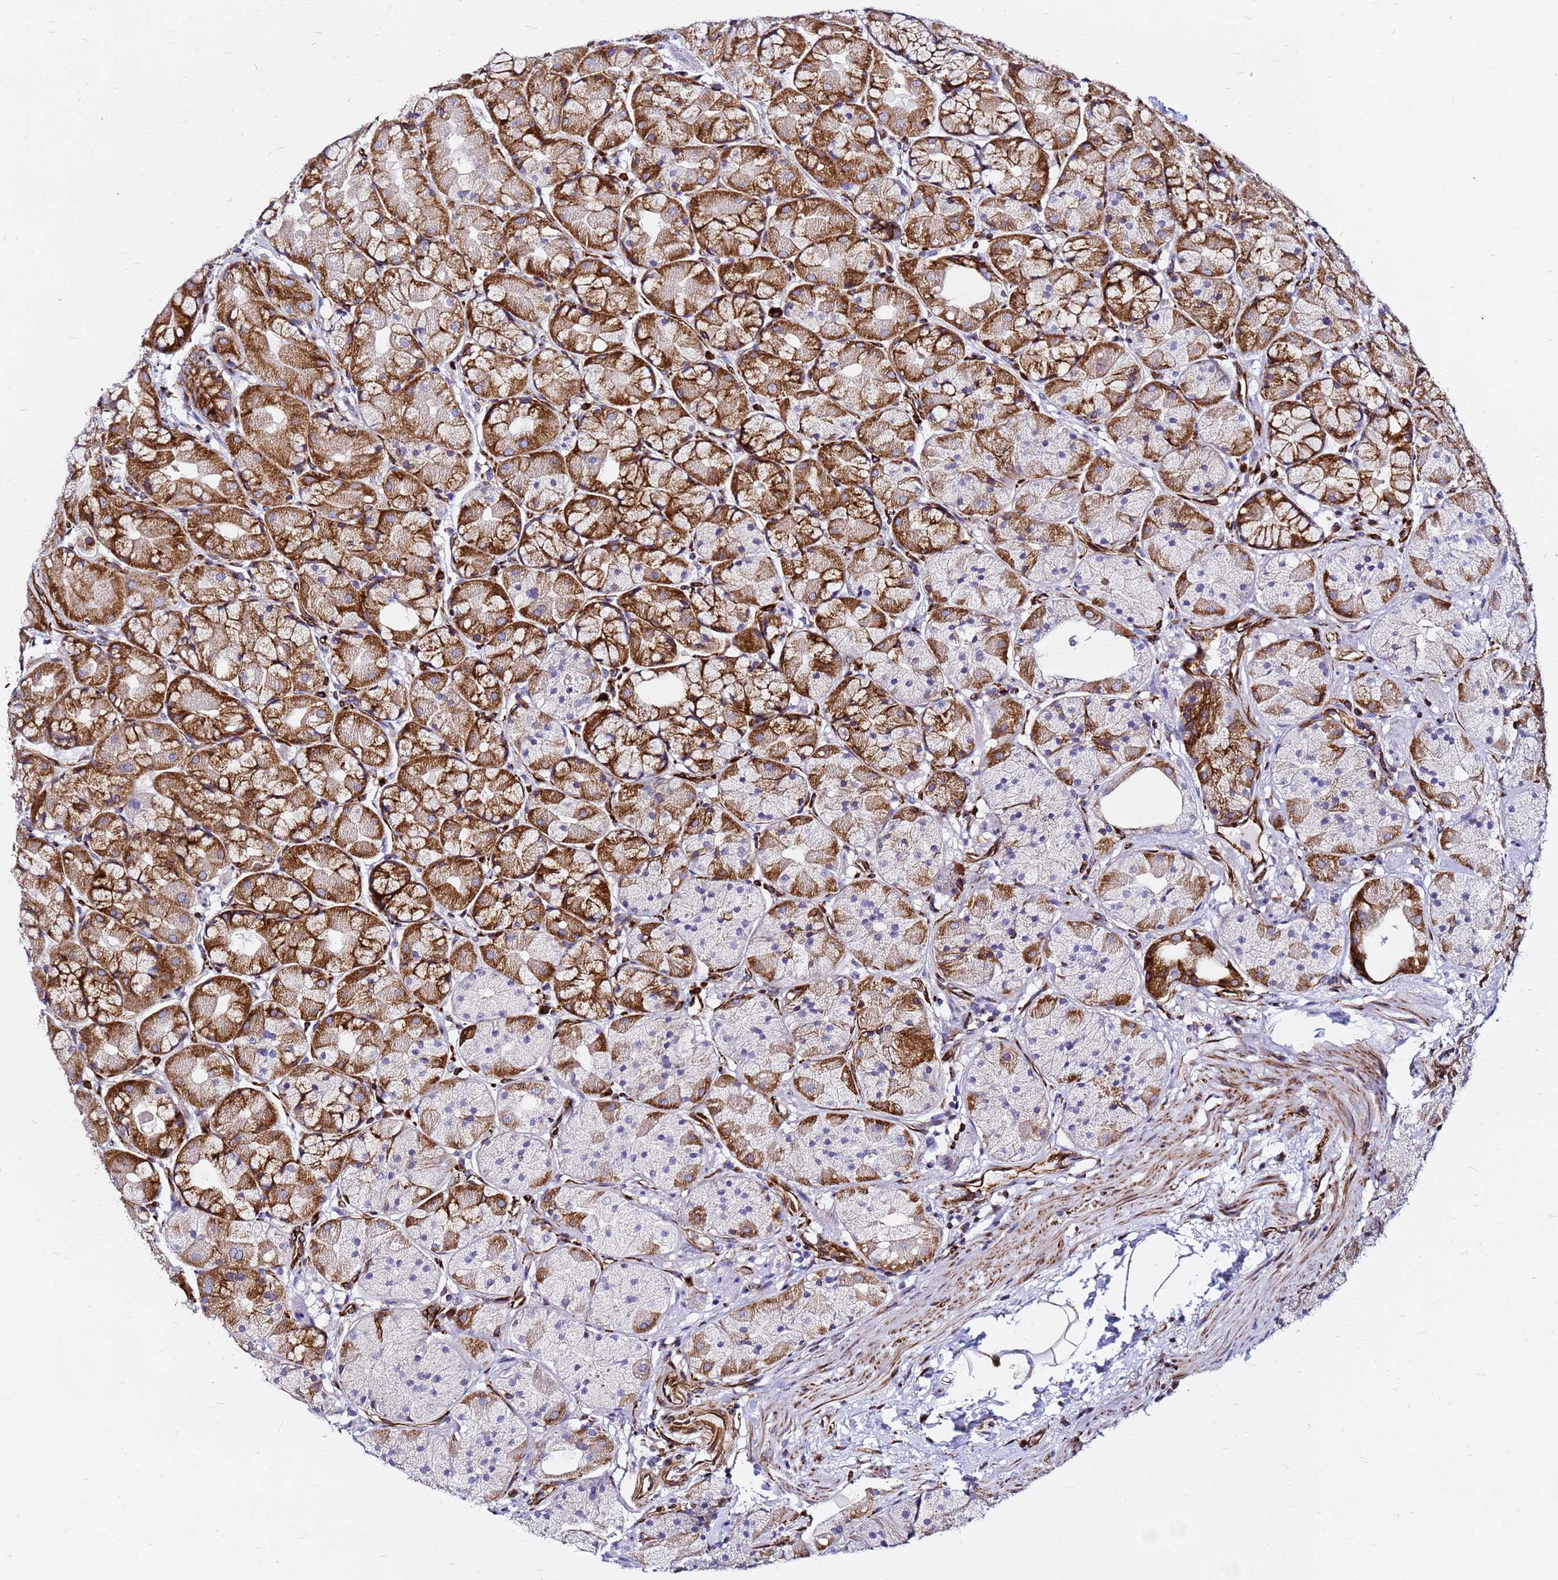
{"staining": {"intensity": "strong", "quantity": ">75%", "location": "cytoplasmic/membranous"}, "tissue": "stomach", "cell_type": "Glandular cells", "image_type": "normal", "snomed": [{"axis": "morphology", "description": "Normal tissue, NOS"}, {"axis": "topography", "description": "Stomach"}], "caption": "A high-resolution image shows IHC staining of normal stomach, which displays strong cytoplasmic/membranous positivity in about >75% of glandular cells.", "gene": "TUBA8", "patient": {"sex": "male", "age": 57}}